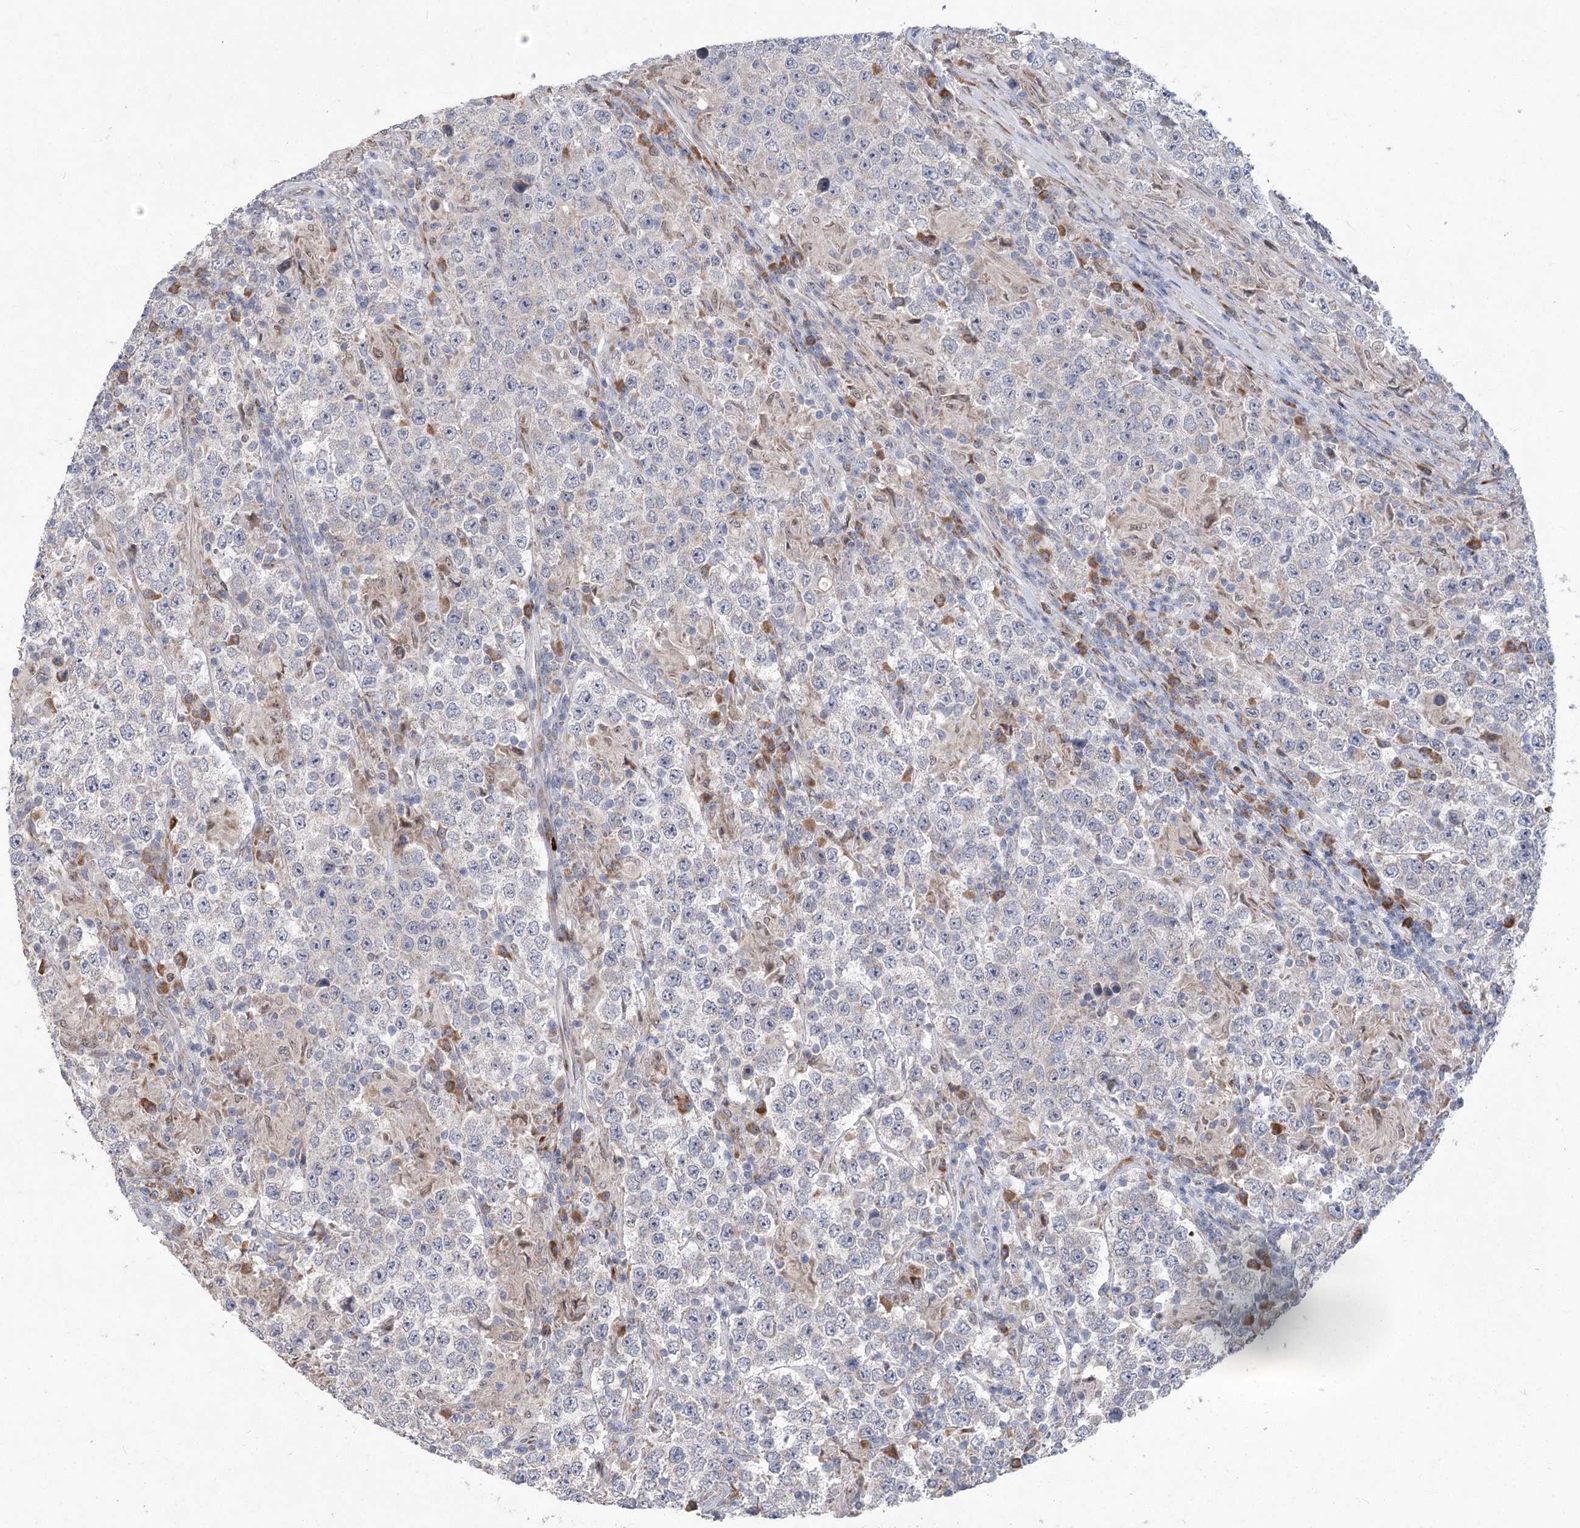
{"staining": {"intensity": "negative", "quantity": "none", "location": "none"}, "tissue": "testis cancer", "cell_type": "Tumor cells", "image_type": "cancer", "snomed": [{"axis": "morphology", "description": "Normal tissue, NOS"}, {"axis": "morphology", "description": "Urothelial carcinoma, High grade"}, {"axis": "morphology", "description": "Seminoma, NOS"}, {"axis": "morphology", "description": "Carcinoma, Embryonal, NOS"}, {"axis": "topography", "description": "Urinary bladder"}, {"axis": "topography", "description": "Testis"}], "caption": "There is no significant positivity in tumor cells of testis cancer (embryonal carcinoma).", "gene": "GCNT4", "patient": {"sex": "male", "age": 41}}